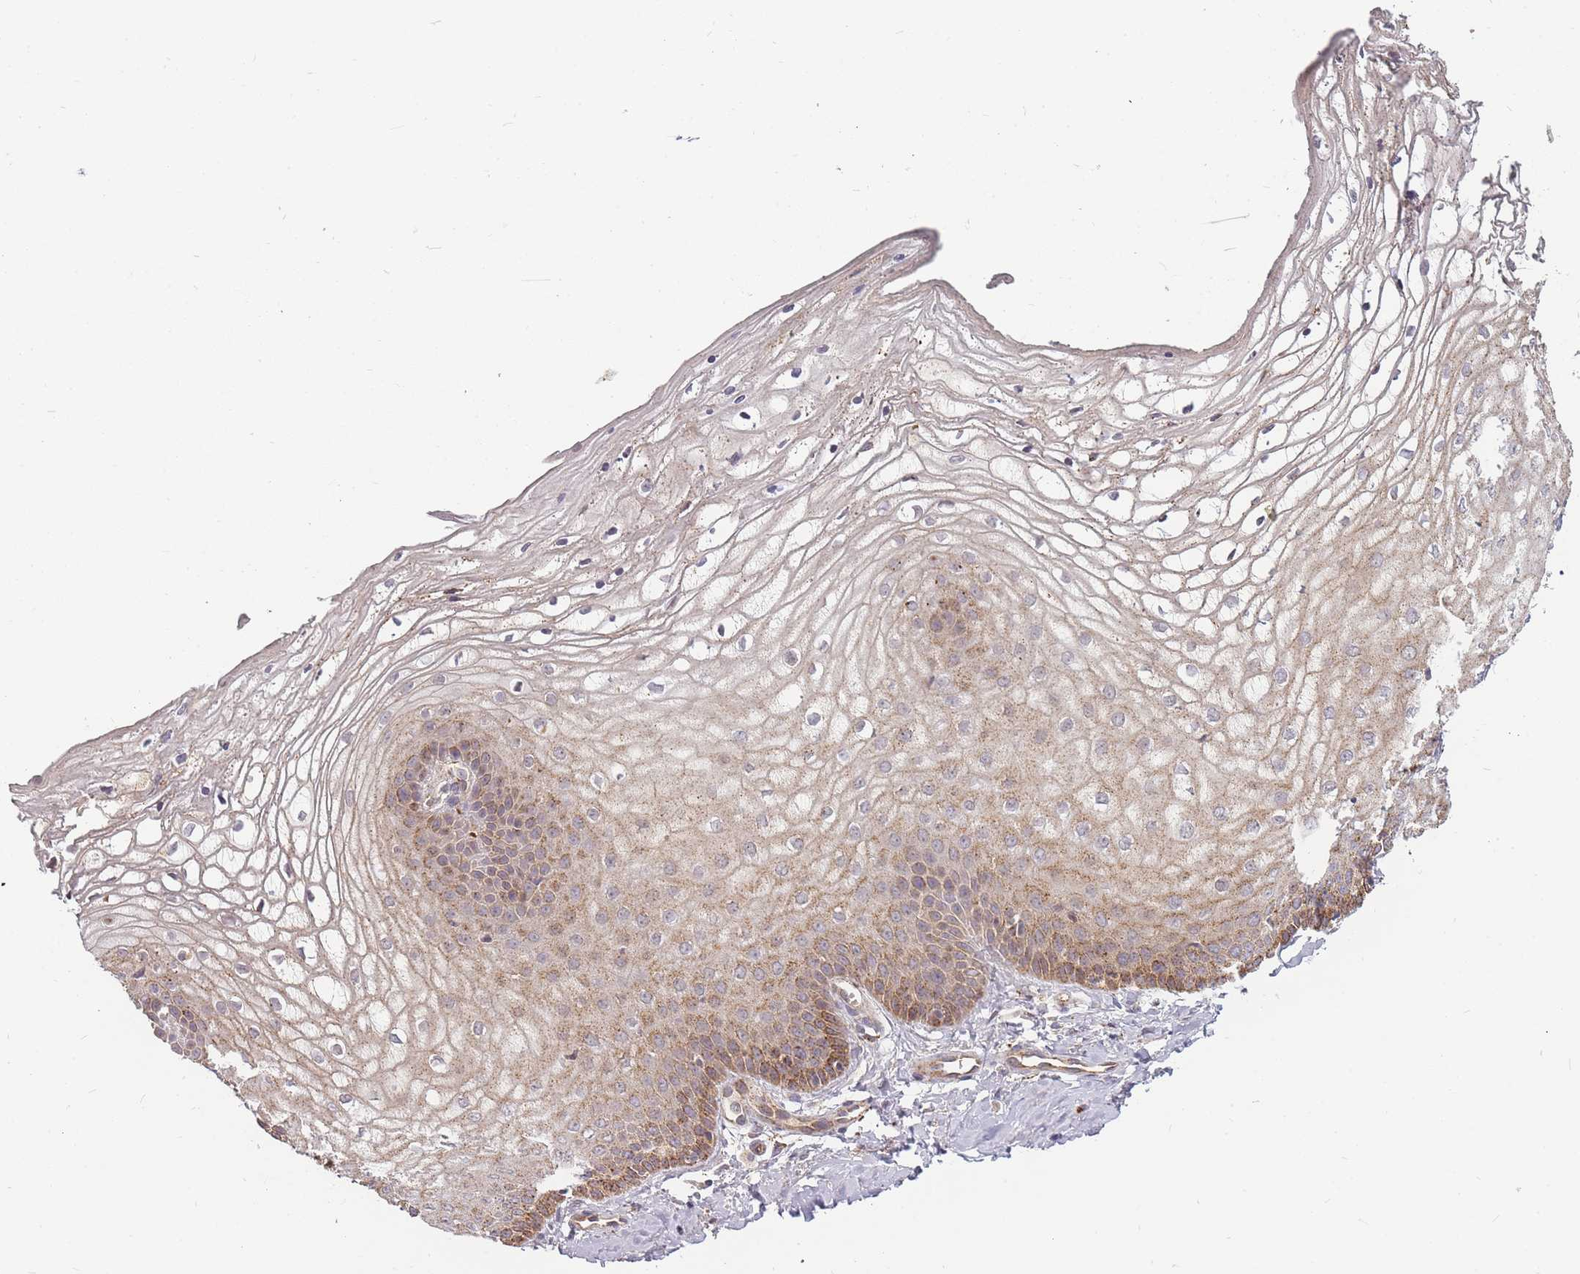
{"staining": {"intensity": "moderate", "quantity": "25%-75%", "location": "cytoplasmic/membranous"}, "tissue": "vagina", "cell_type": "Squamous epithelial cells", "image_type": "normal", "snomed": [{"axis": "morphology", "description": "Normal tissue, NOS"}, {"axis": "topography", "description": "Vagina"}], "caption": "DAB immunohistochemical staining of normal human vagina shows moderate cytoplasmic/membranous protein staining in approximately 25%-75% of squamous epithelial cells. Nuclei are stained in blue.", "gene": "ATG5", "patient": {"sex": "female", "age": 68}}